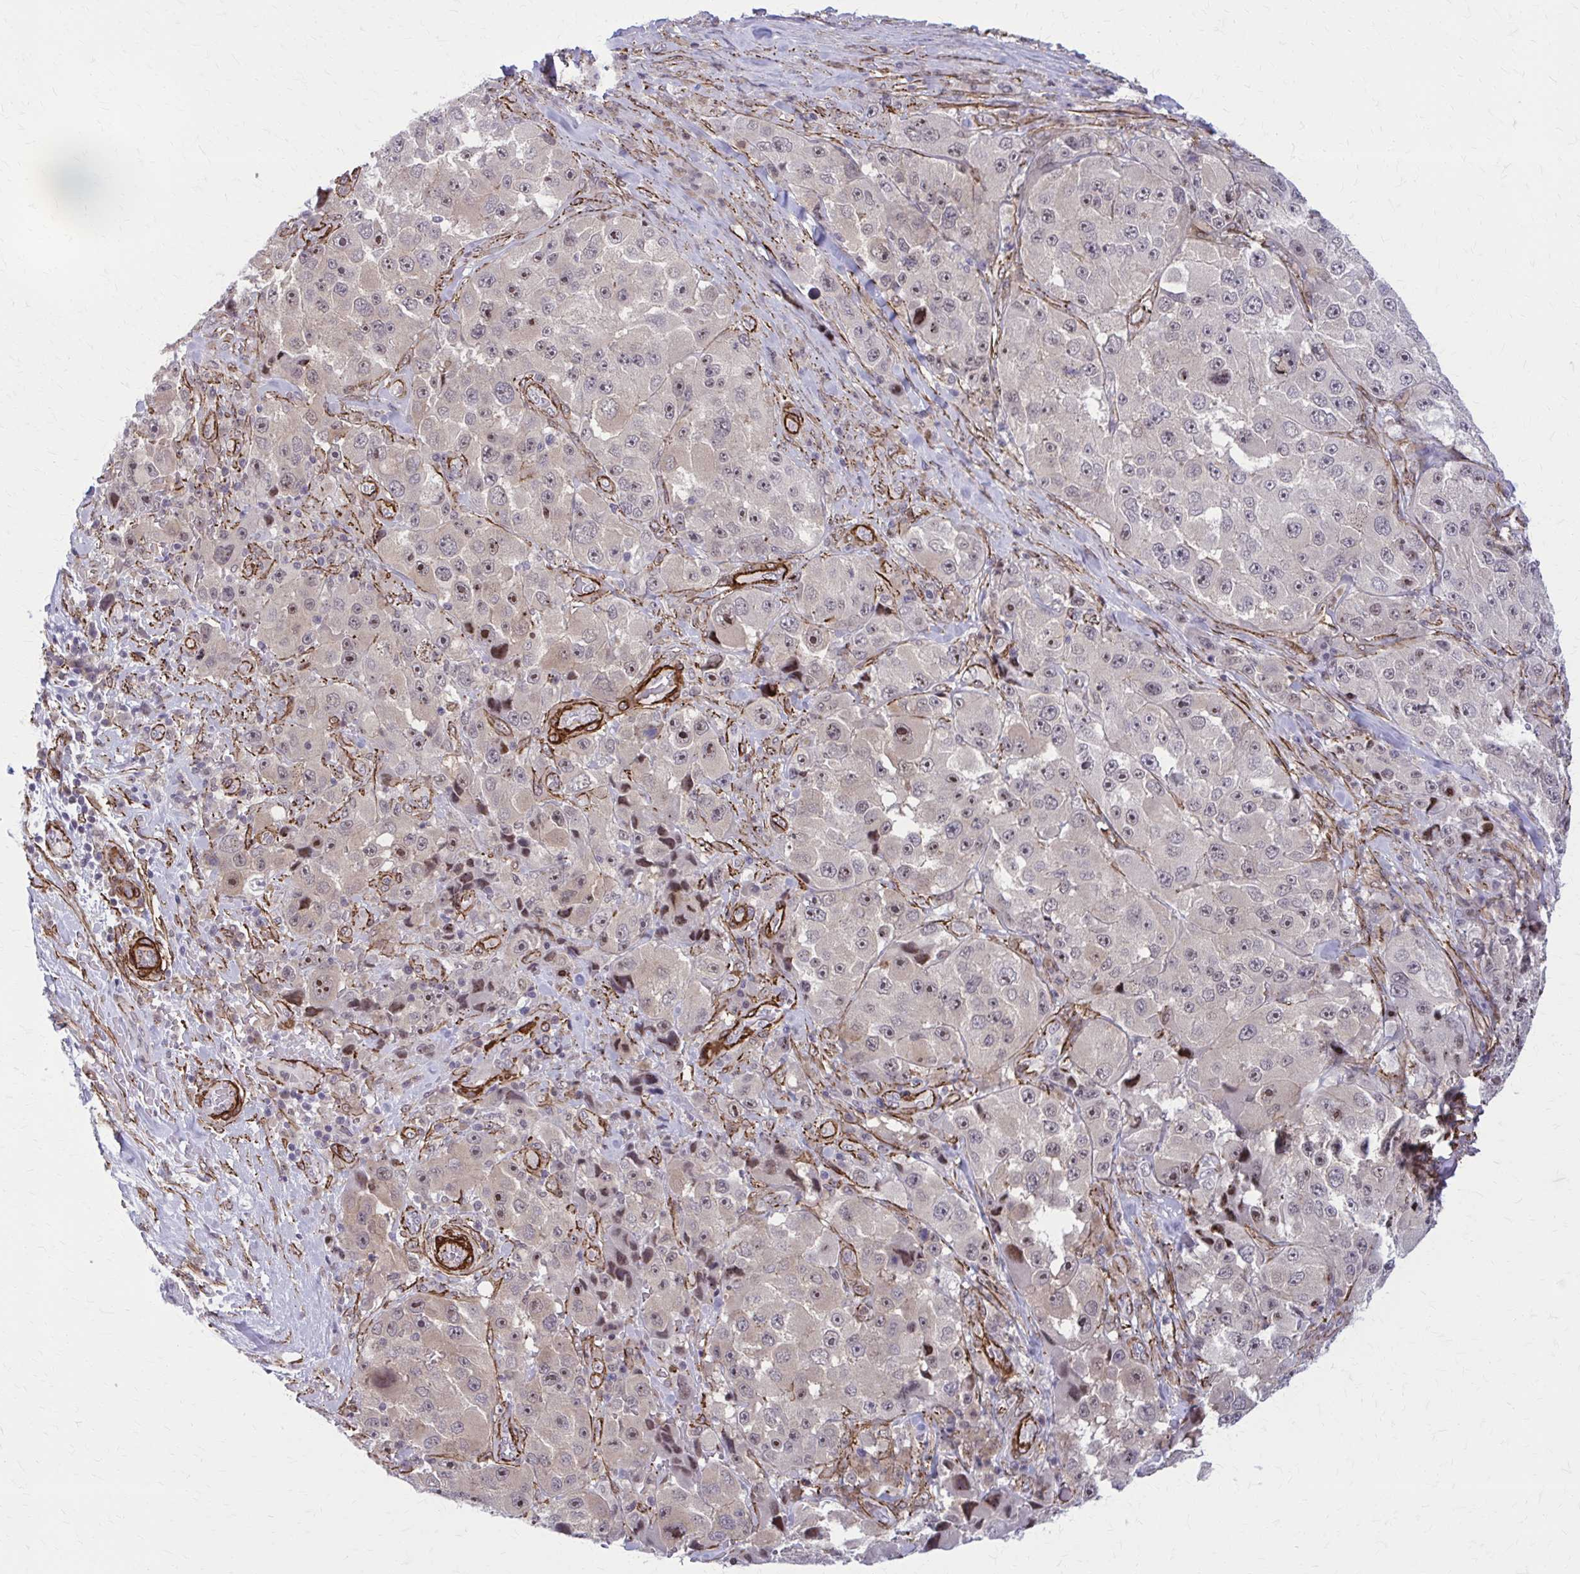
{"staining": {"intensity": "moderate", "quantity": "<25%", "location": "nuclear"}, "tissue": "melanoma", "cell_type": "Tumor cells", "image_type": "cancer", "snomed": [{"axis": "morphology", "description": "Malignant melanoma, Metastatic site"}, {"axis": "topography", "description": "Lymph node"}], "caption": "Tumor cells reveal low levels of moderate nuclear expression in approximately <25% of cells in human melanoma.", "gene": "NRBF2", "patient": {"sex": "male", "age": 62}}